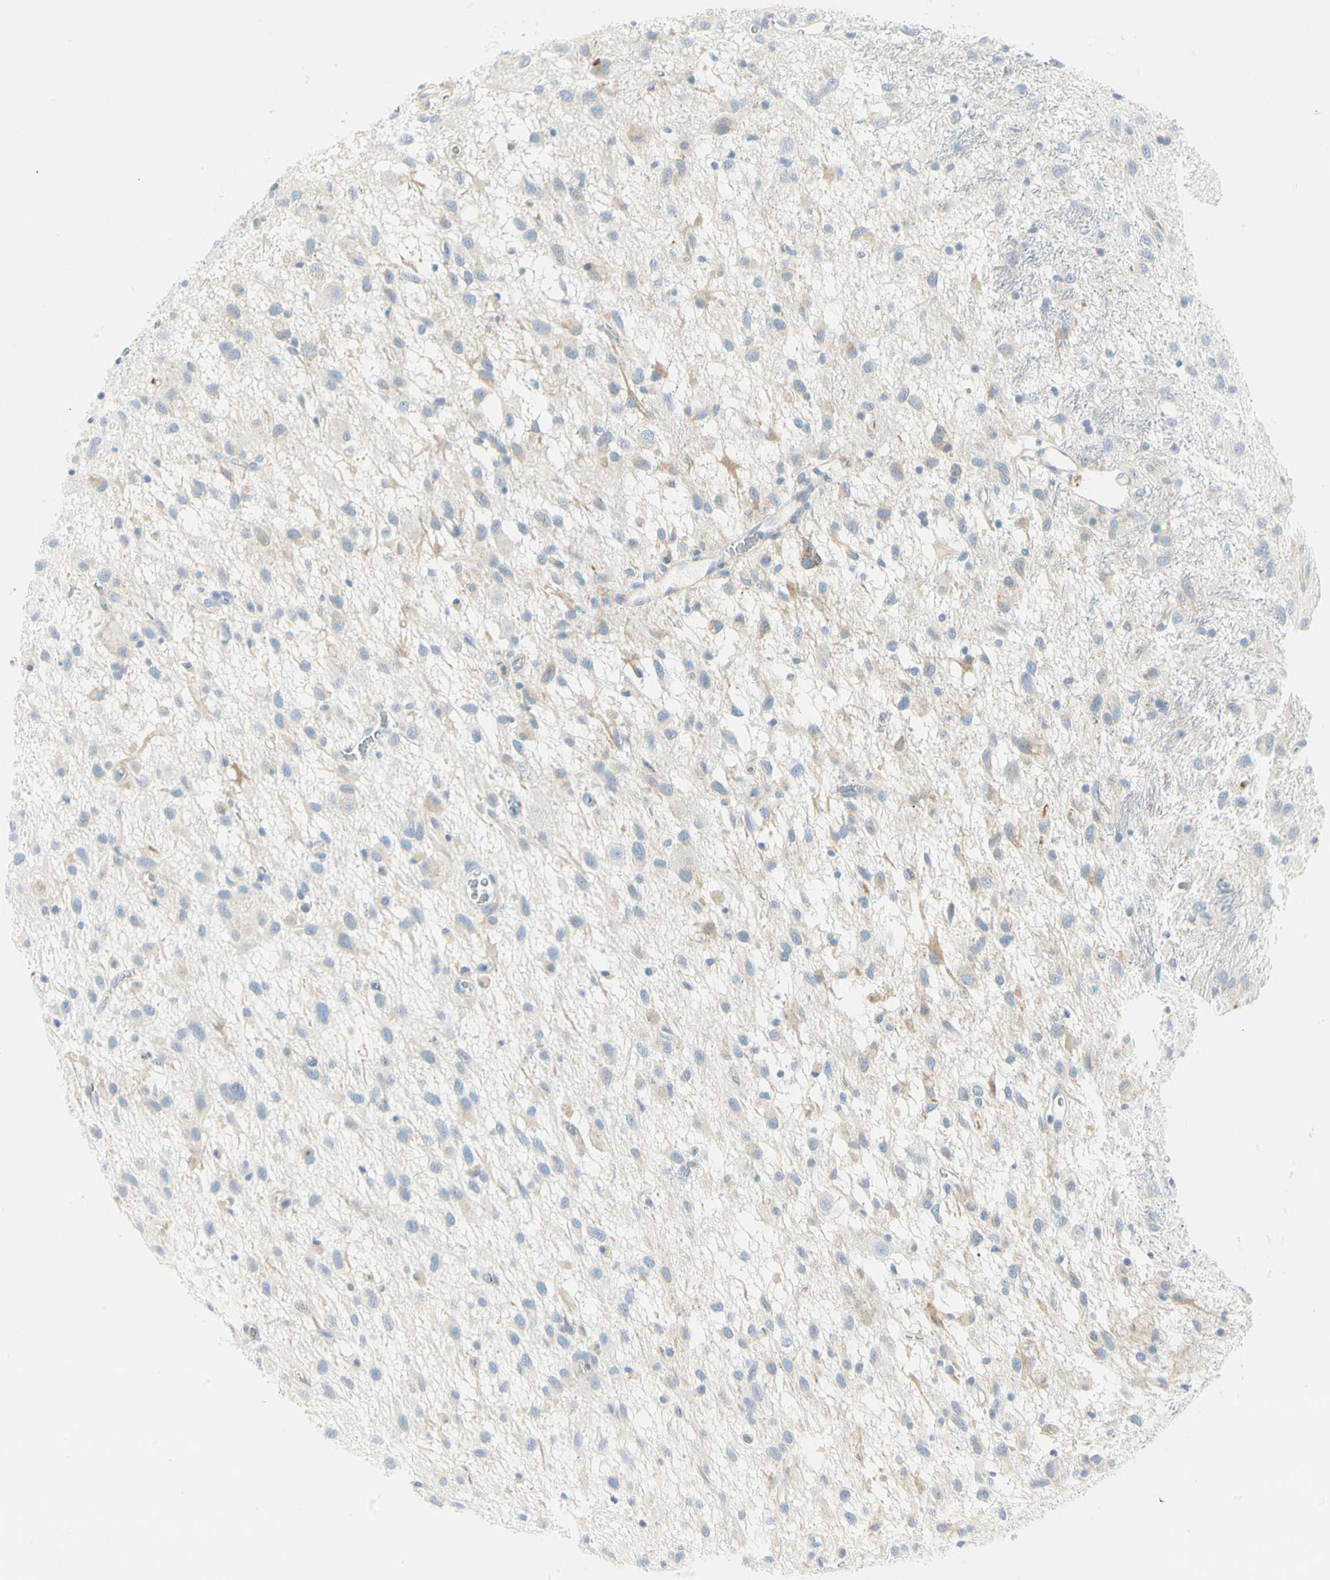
{"staining": {"intensity": "negative", "quantity": "none", "location": "none"}, "tissue": "glioma", "cell_type": "Tumor cells", "image_type": "cancer", "snomed": [{"axis": "morphology", "description": "Glioma, malignant, Low grade"}, {"axis": "topography", "description": "Brain"}], "caption": "IHC micrograph of neoplastic tissue: glioma stained with DAB (3,3'-diaminobenzidine) demonstrates no significant protein positivity in tumor cells.", "gene": "TNFSF11", "patient": {"sex": "male", "age": 77}}